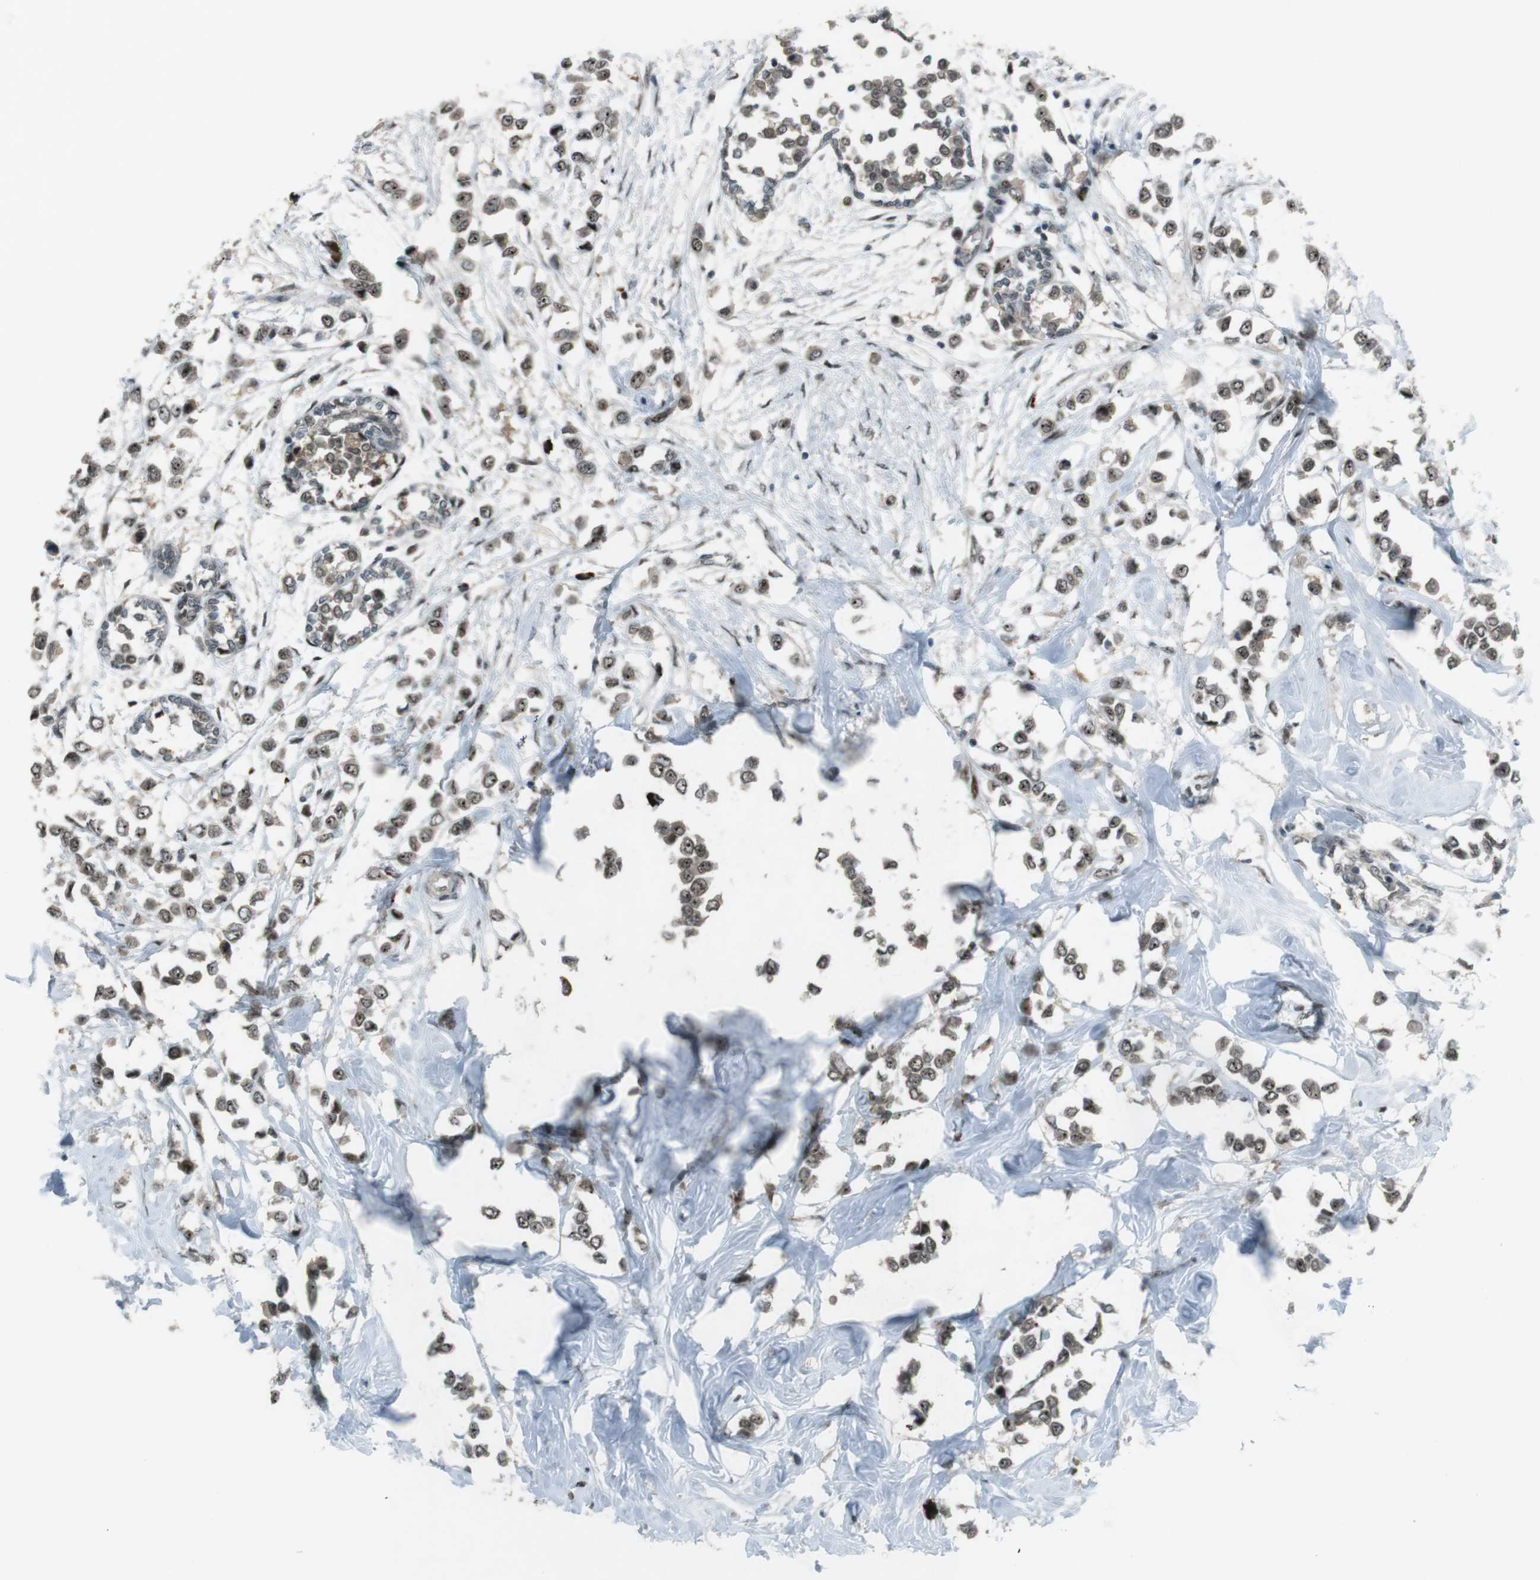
{"staining": {"intensity": "moderate", "quantity": ">75%", "location": "nuclear"}, "tissue": "breast cancer", "cell_type": "Tumor cells", "image_type": "cancer", "snomed": [{"axis": "morphology", "description": "Lobular carcinoma"}, {"axis": "topography", "description": "Breast"}], "caption": "Human breast cancer stained with a protein marker reveals moderate staining in tumor cells.", "gene": "SLITRK5", "patient": {"sex": "female", "age": 51}}